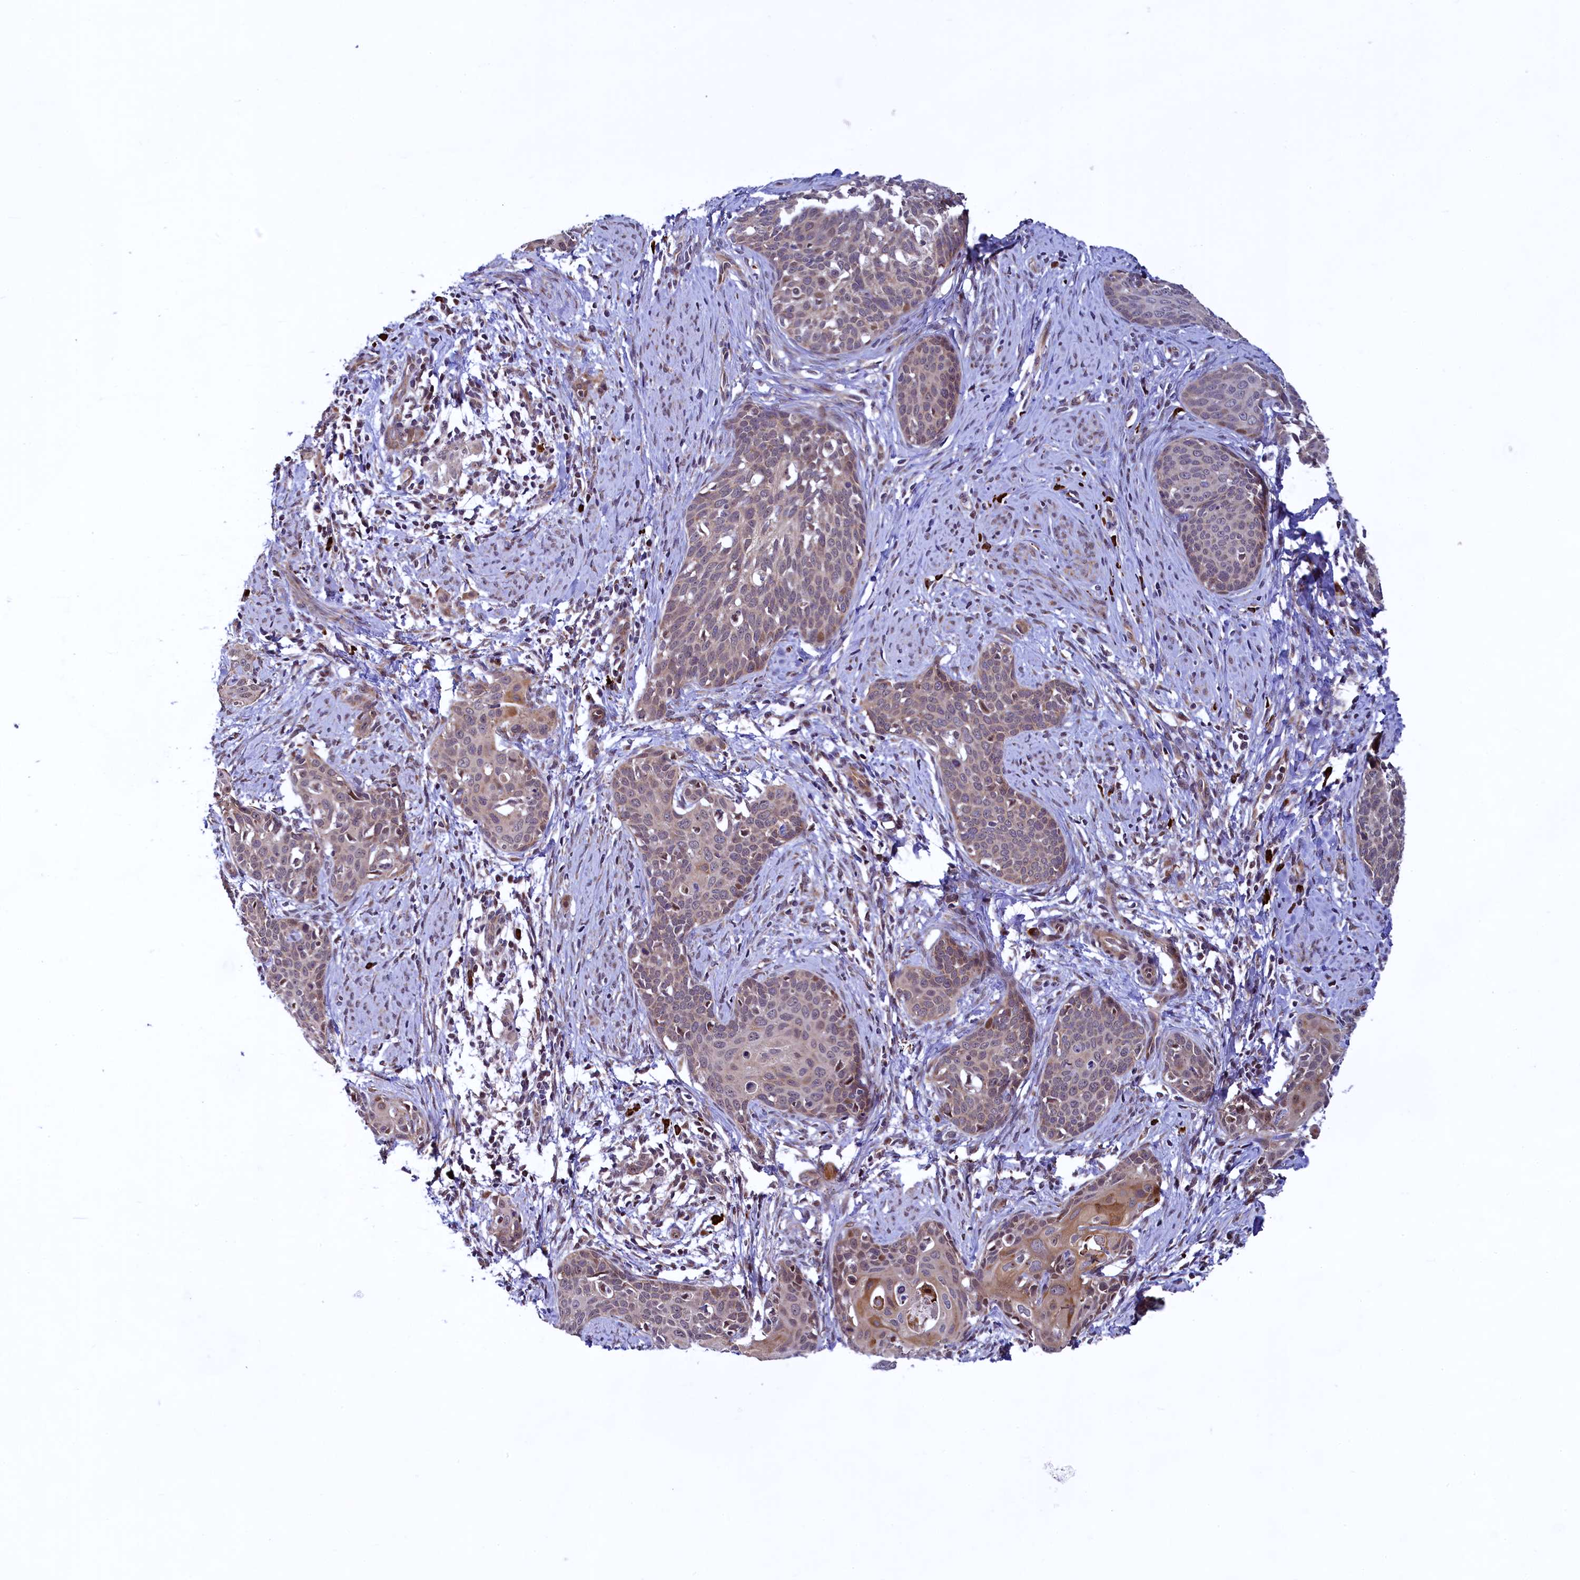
{"staining": {"intensity": "moderate", "quantity": "<25%", "location": "cytoplasmic/membranous"}, "tissue": "cervical cancer", "cell_type": "Tumor cells", "image_type": "cancer", "snomed": [{"axis": "morphology", "description": "Squamous cell carcinoma, NOS"}, {"axis": "topography", "description": "Cervix"}], "caption": "Squamous cell carcinoma (cervical) stained with IHC exhibits moderate cytoplasmic/membranous positivity in about <25% of tumor cells.", "gene": "RBFA", "patient": {"sex": "female", "age": 52}}